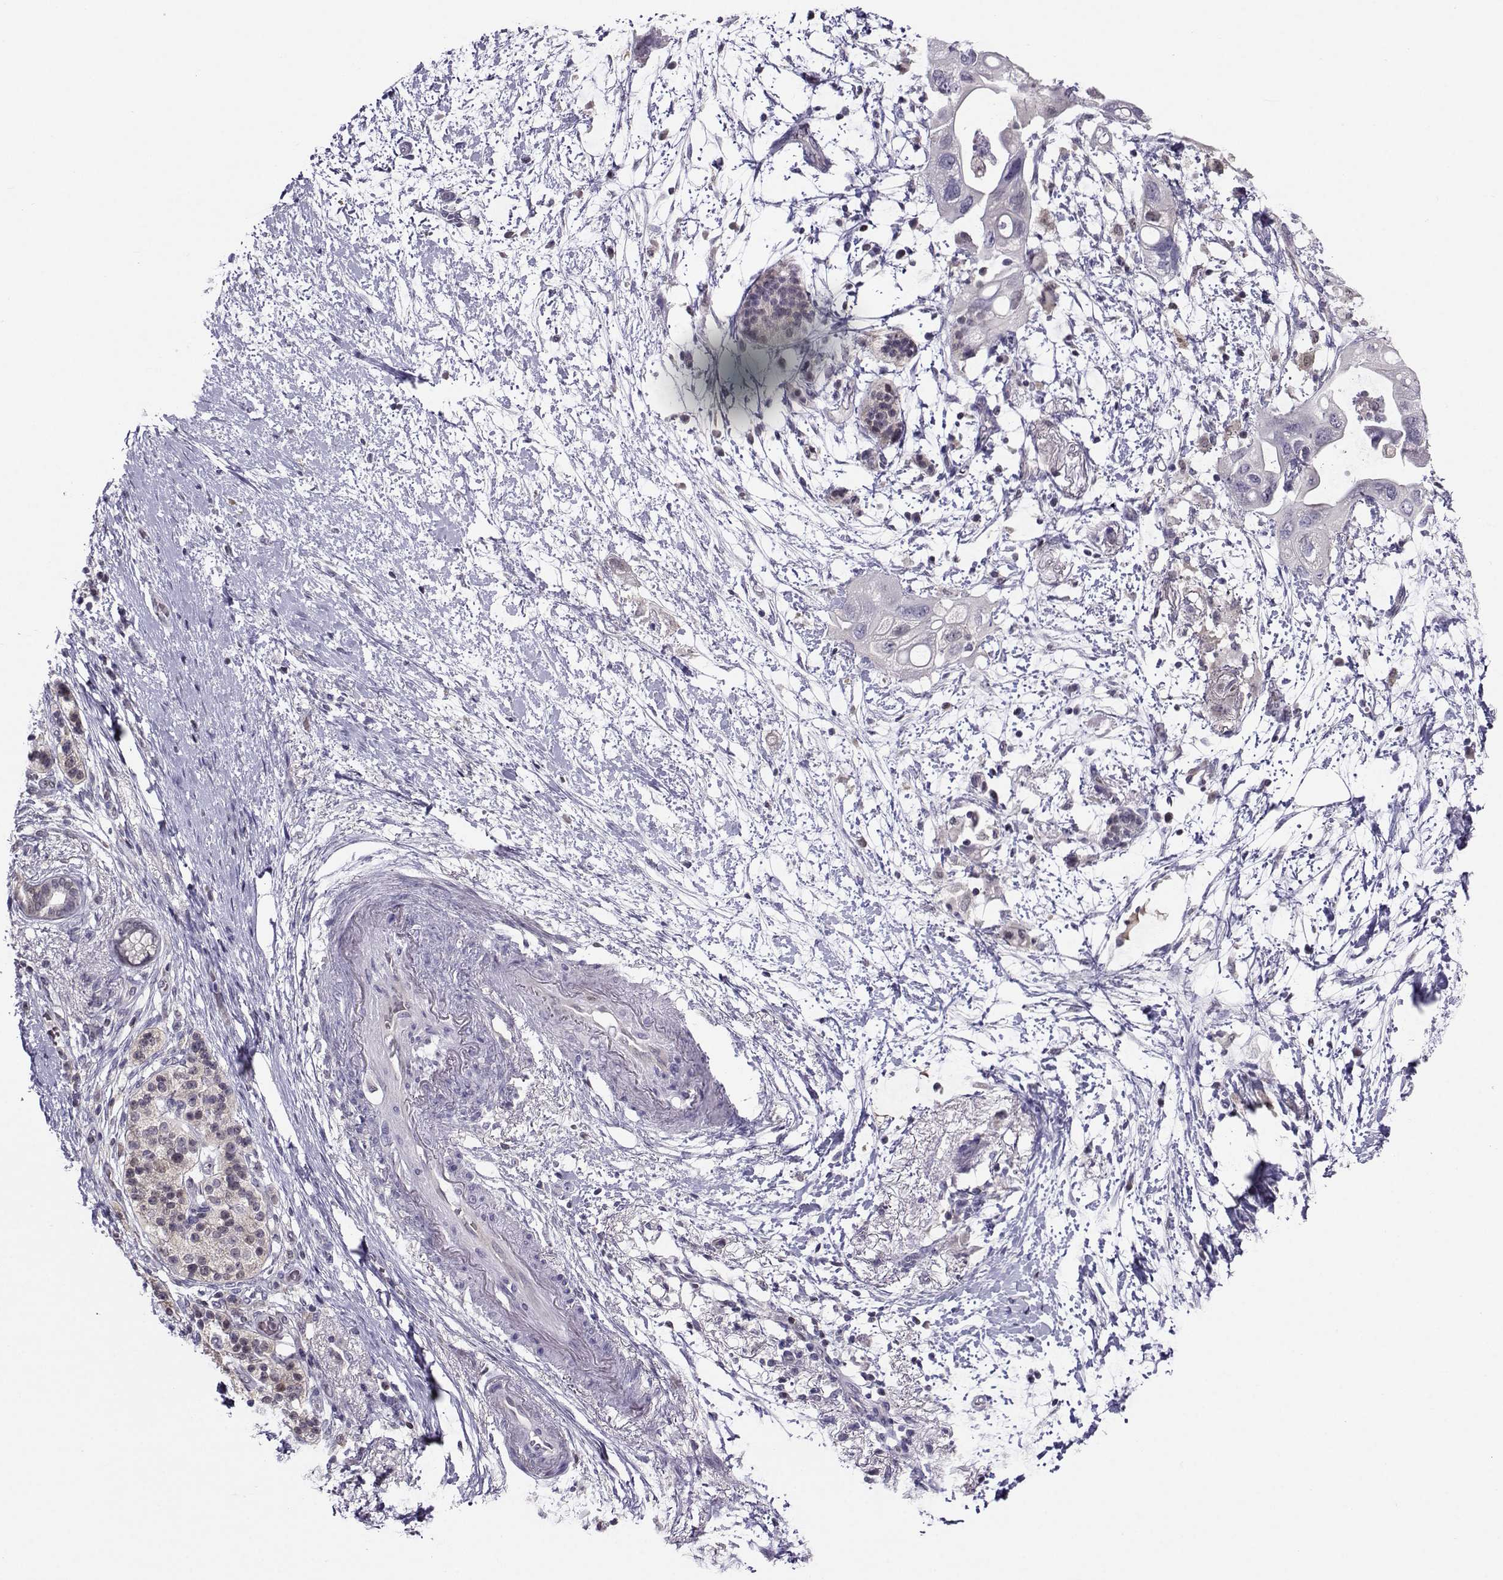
{"staining": {"intensity": "negative", "quantity": "none", "location": "none"}, "tissue": "pancreatic cancer", "cell_type": "Tumor cells", "image_type": "cancer", "snomed": [{"axis": "morphology", "description": "Adenocarcinoma, NOS"}, {"axis": "topography", "description": "Pancreas"}], "caption": "Immunohistochemistry micrograph of human pancreatic adenocarcinoma stained for a protein (brown), which exhibits no positivity in tumor cells.", "gene": "PGK1", "patient": {"sex": "female", "age": 72}}